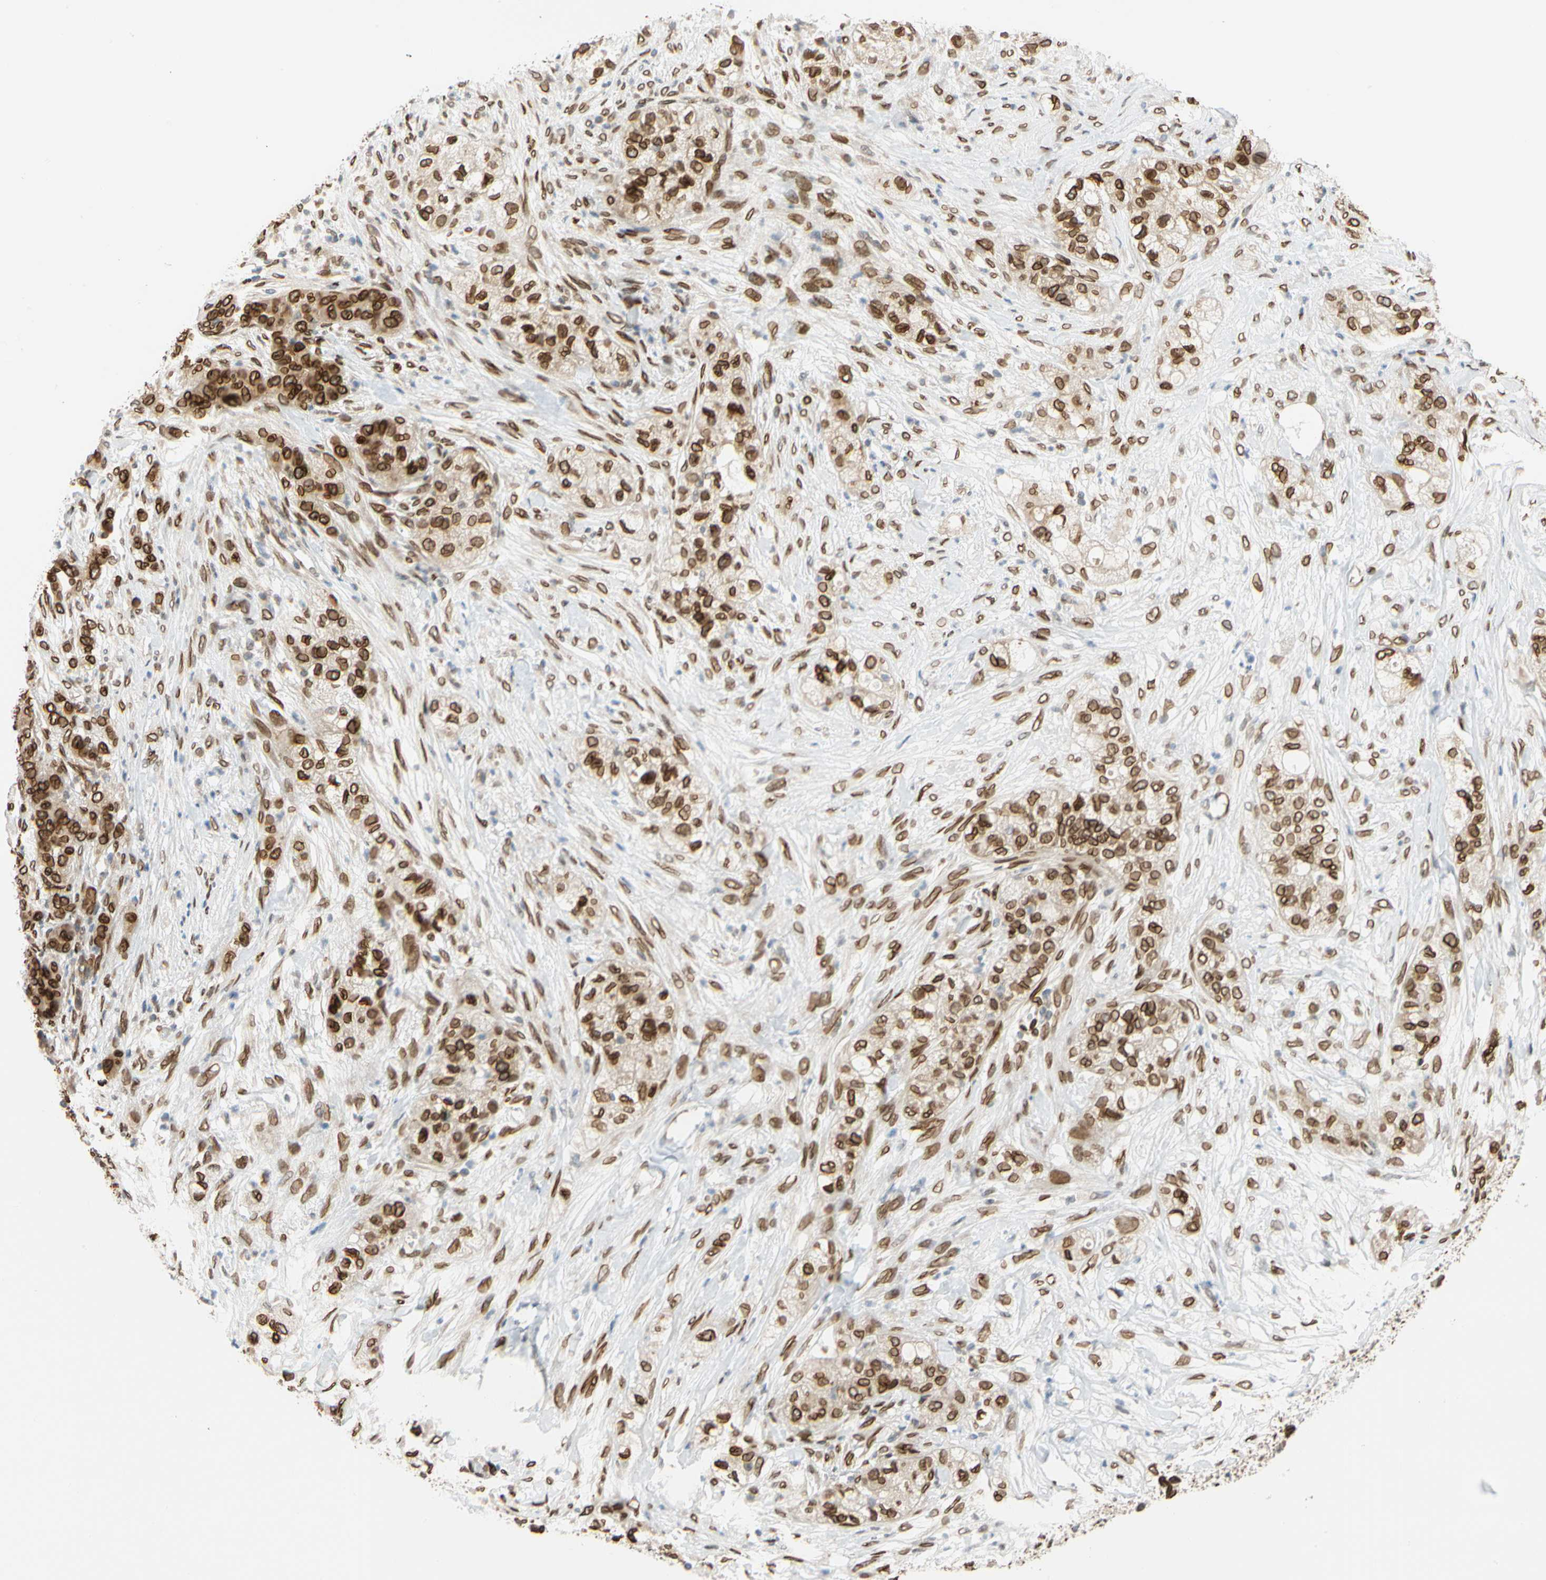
{"staining": {"intensity": "strong", "quantity": ">75%", "location": "cytoplasmic/membranous,nuclear"}, "tissue": "pancreatic cancer", "cell_type": "Tumor cells", "image_type": "cancer", "snomed": [{"axis": "morphology", "description": "Adenocarcinoma, NOS"}, {"axis": "topography", "description": "Pancreas"}], "caption": "Protein expression analysis of human adenocarcinoma (pancreatic) reveals strong cytoplasmic/membranous and nuclear staining in approximately >75% of tumor cells.", "gene": "SUN1", "patient": {"sex": "female", "age": 78}}